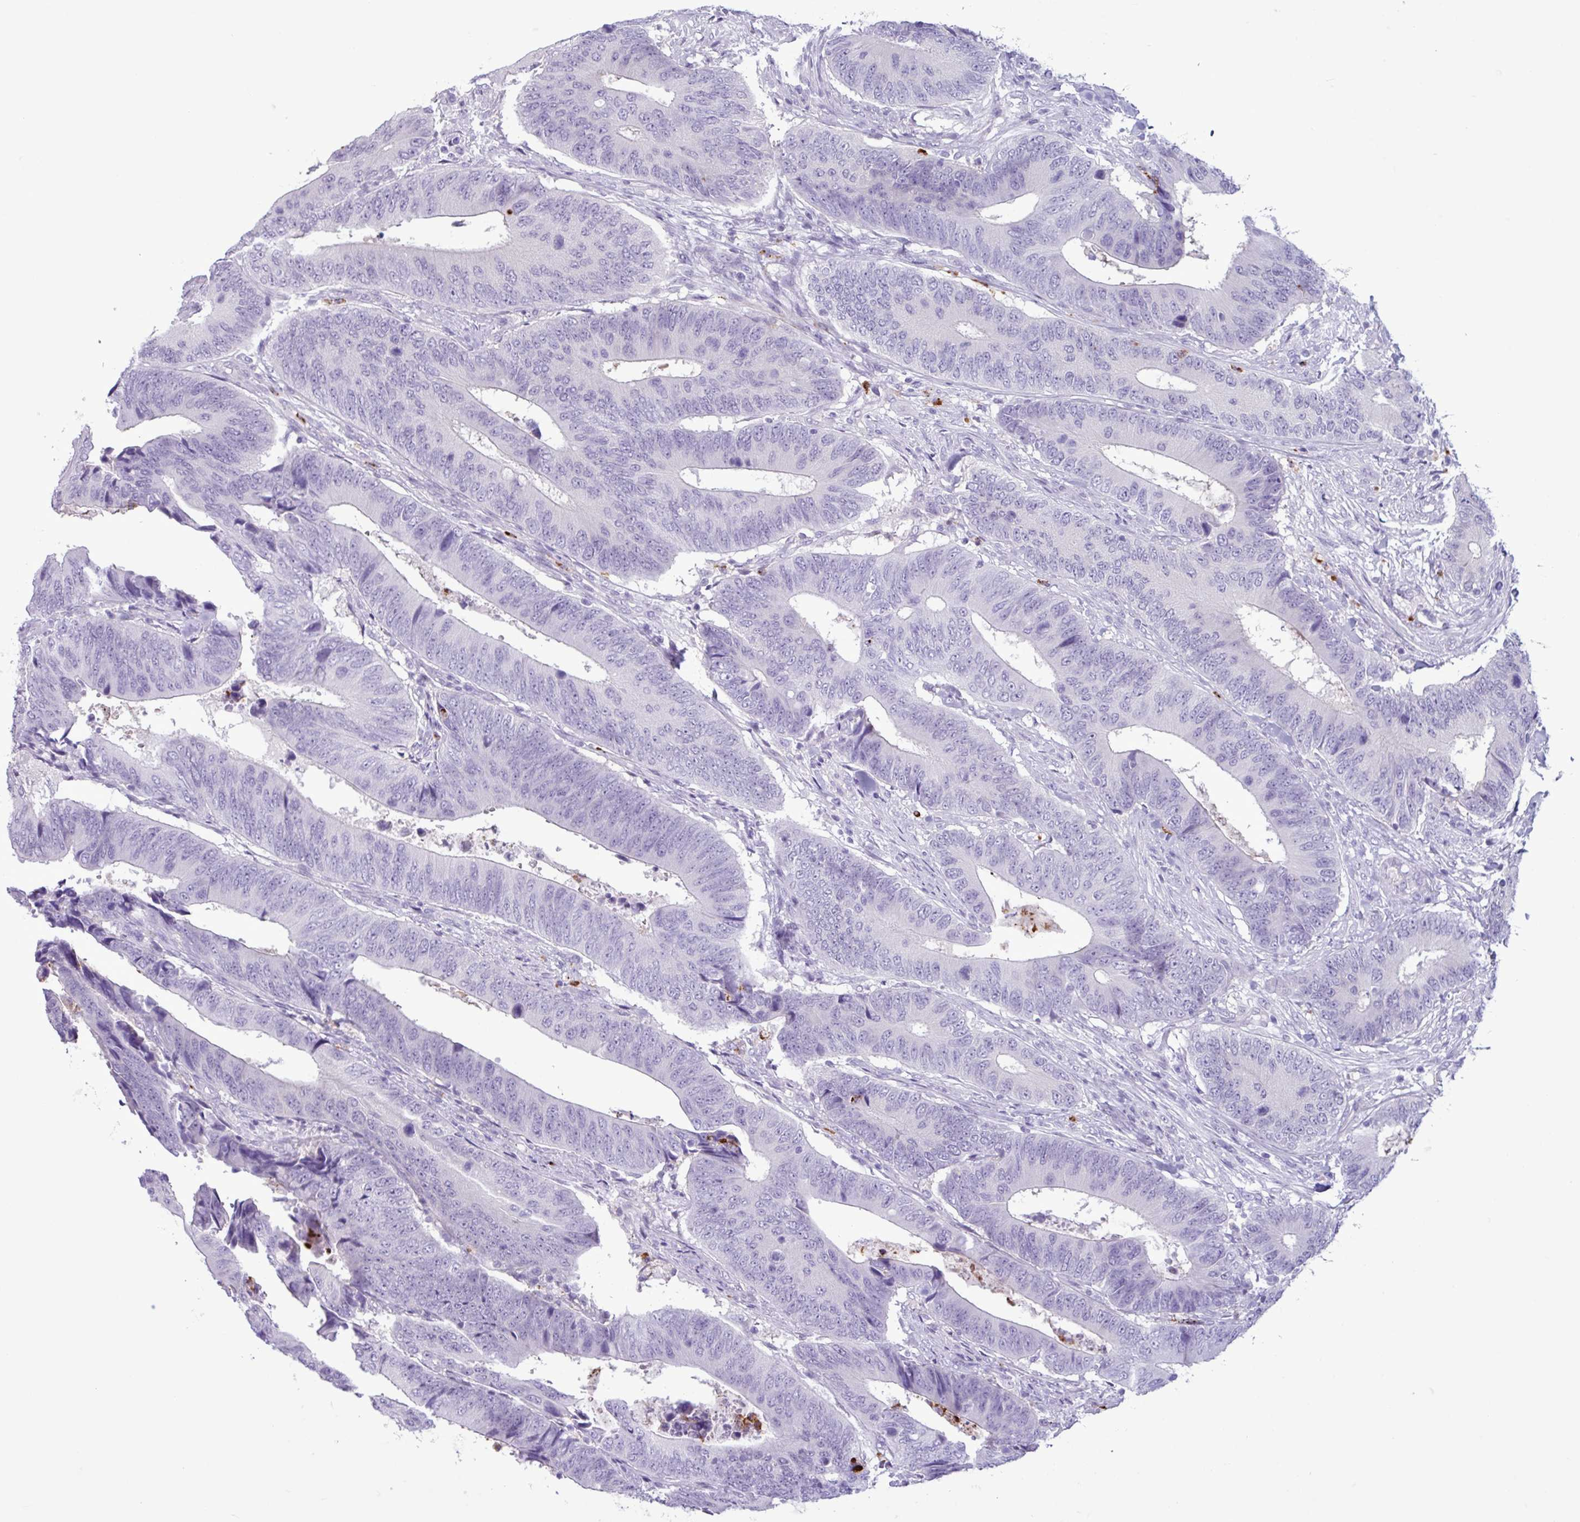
{"staining": {"intensity": "negative", "quantity": "none", "location": "none"}, "tissue": "colorectal cancer", "cell_type": "Tumor cells", "image_type": "cancer", "snomed": [{"axis": "morphology", "description": "Adenocarcinoma, NOS"}, {"axis": "topography", "description": "Colon"}], "caption": "Colorectal adenocarcinoma was stained to show a protein in brown. There is no significant staining in tumor cells. Nuclei are stained in blue.", "gene": "TMEM178A", "patient": {"sex": "male", "age": 87}}